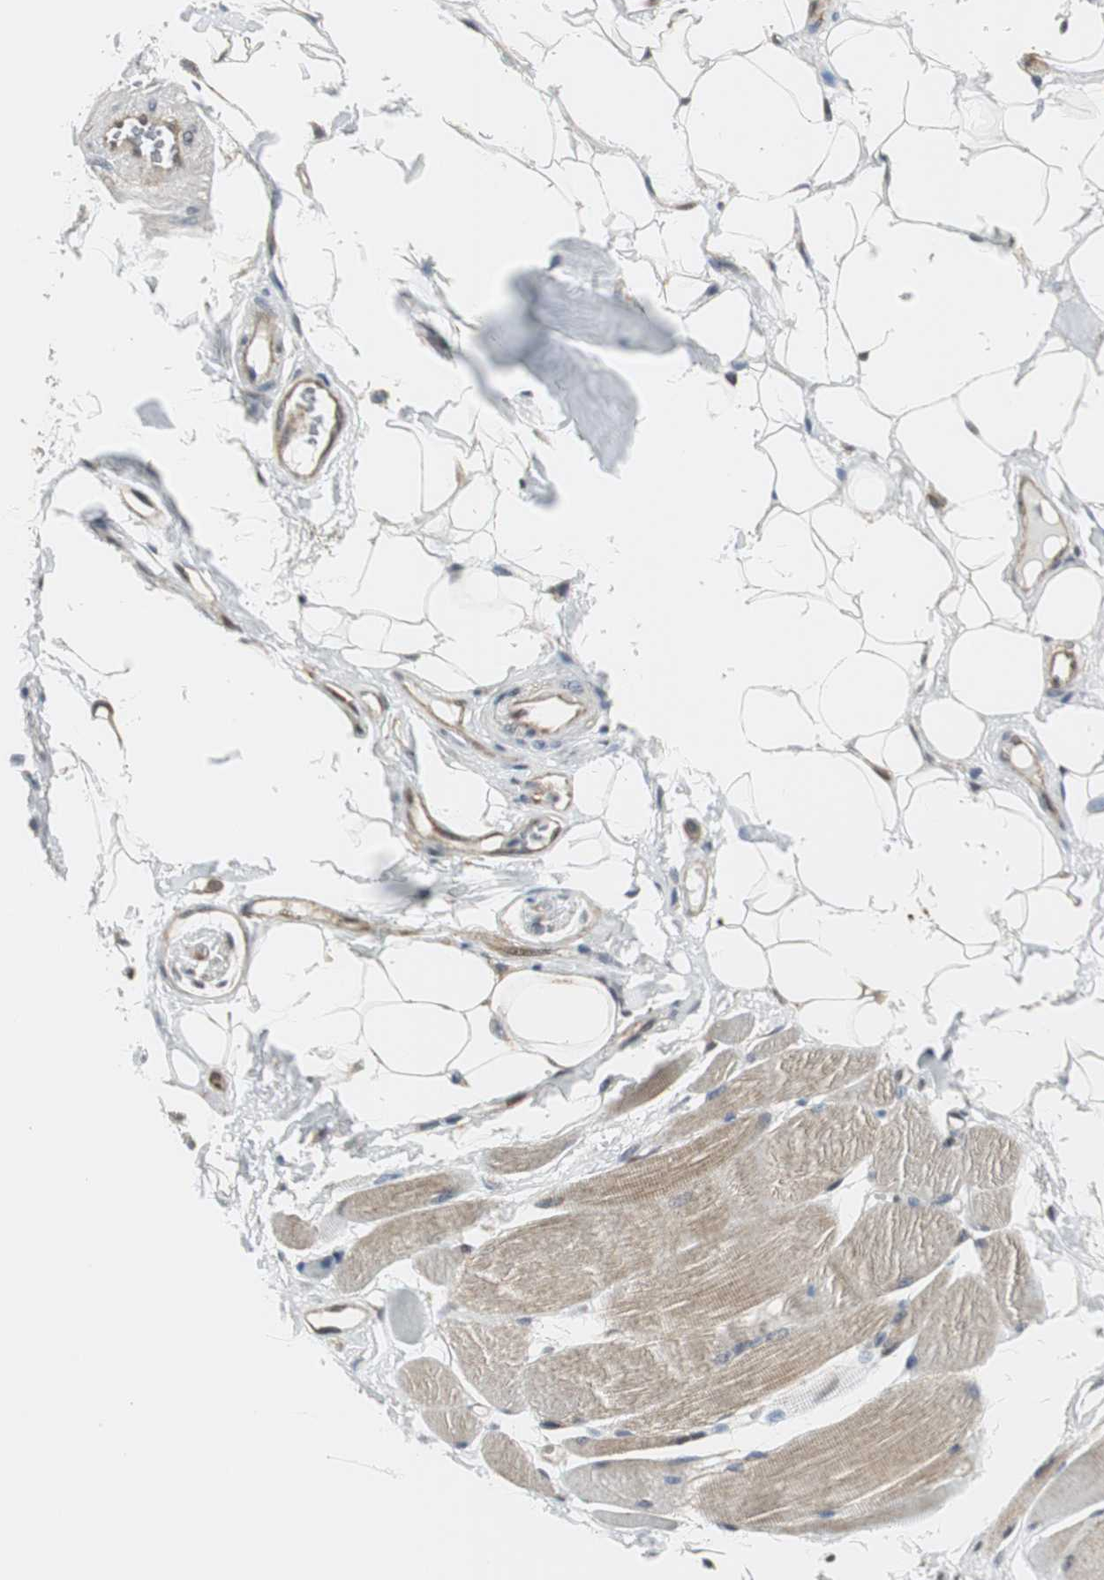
{"staining": {"intensity": "weak", "quantity": "25%-75%", "location": "cytoplasmic/membranous"}, "tissue": "skeletal muscle", "cell_type": "Myocytes", "image_type": "normal", "snomed": [{"axis": "morphology", "description": "Normal tissue, NOS"}, {"axis": "topography", "description": "Skeletal muscle"}, {"axis": "topography", "description": "Peripheral nerve tissue"}], "caption": "This is a photomicrograph of immunohistochemistry (IHC) staining of benign skeletal muscle, which shows weak staining in the cytoplasmic/membranous of myocytes.", "gene": "CCT5", "patient": {"sex": "female", "age": 84}}